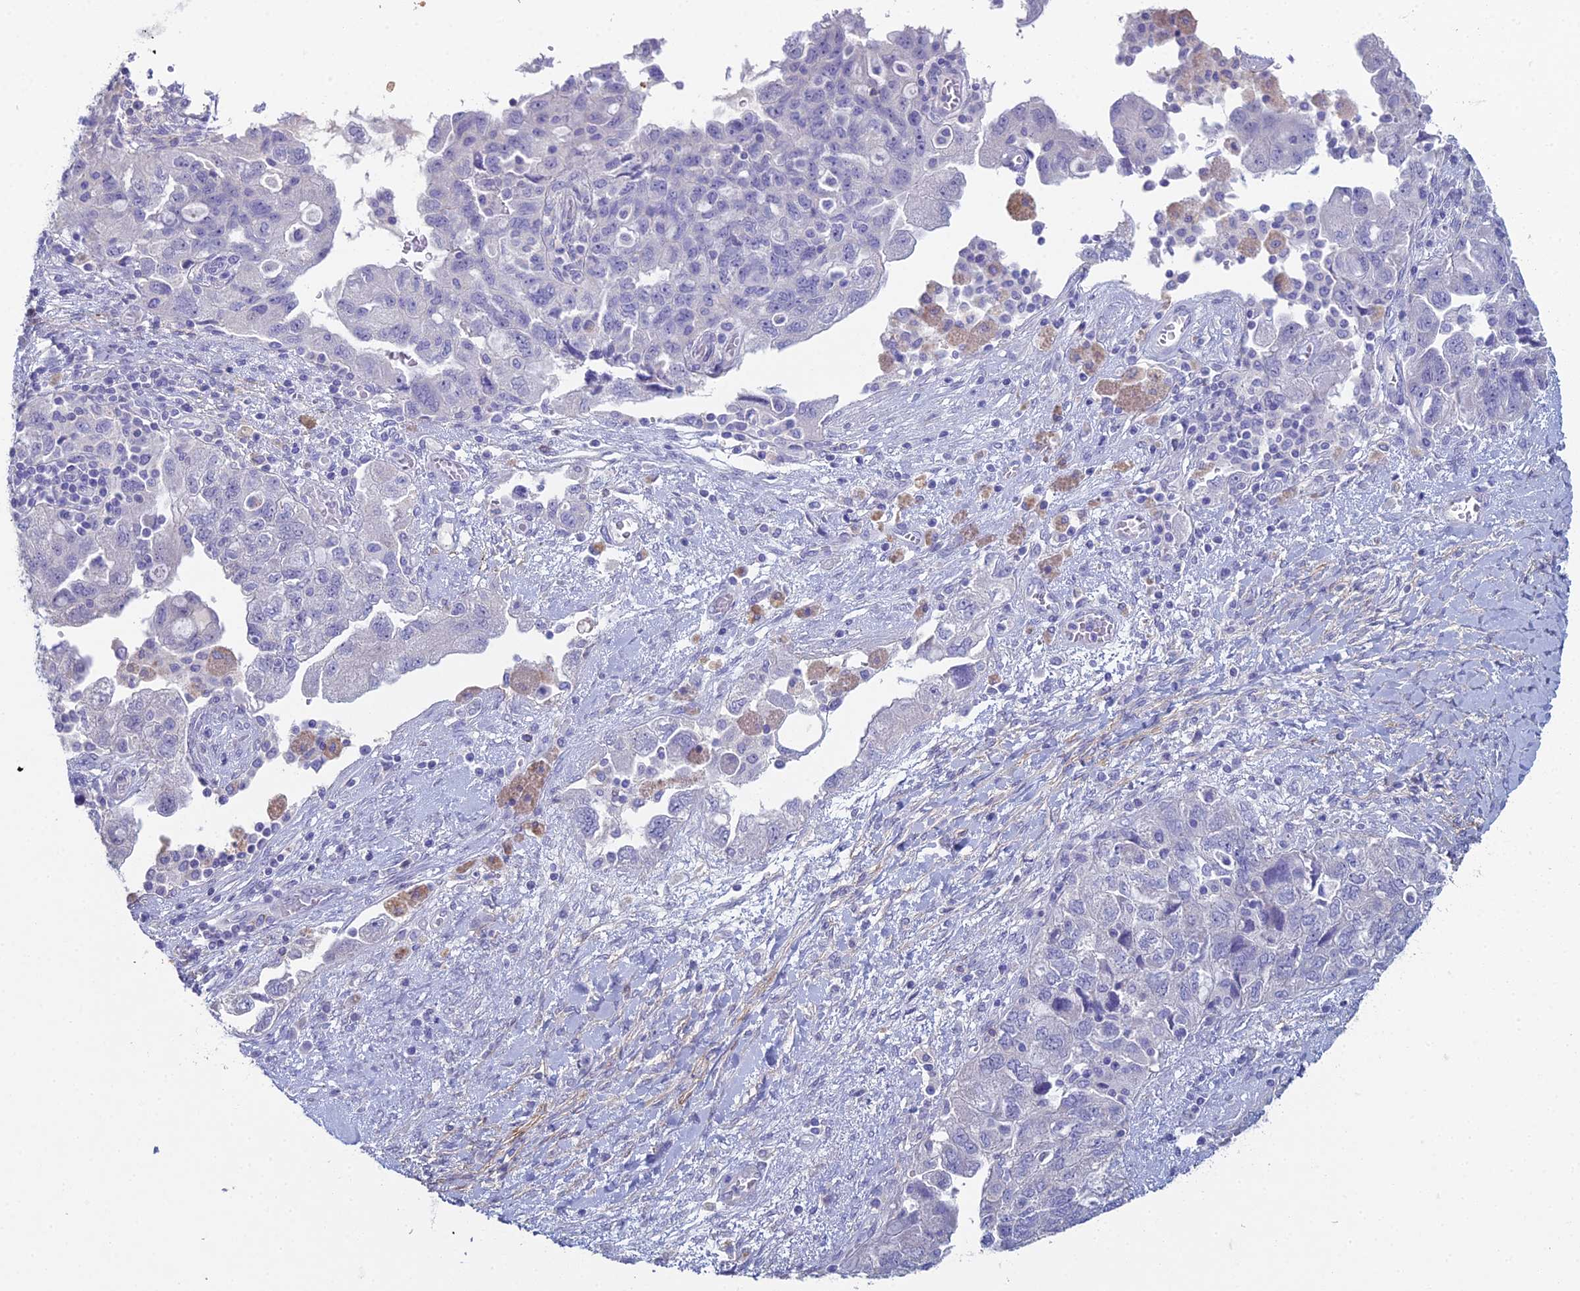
{"staining": {"intensity": "negative", "quantity": "none", "location": "none"}, "tissue": "ovarian cancer", "cell_type": "Tumor cells", "image_type": "cancer", "snomed": [{"axis": "morphology", "description": "Carcinoma, NOS"}, {"axis": "morphology", "description": "Cystadenocarcinoma, serous, NOS"}, {"axis": "topography", "description": "Ovary"}], "caption": "A histopathology image of human ovarian cancer (carcinoma) is negative for staining in tumor cells.", "gene": "NCAM1", "patient": {"sex": "female", "age": 69}}